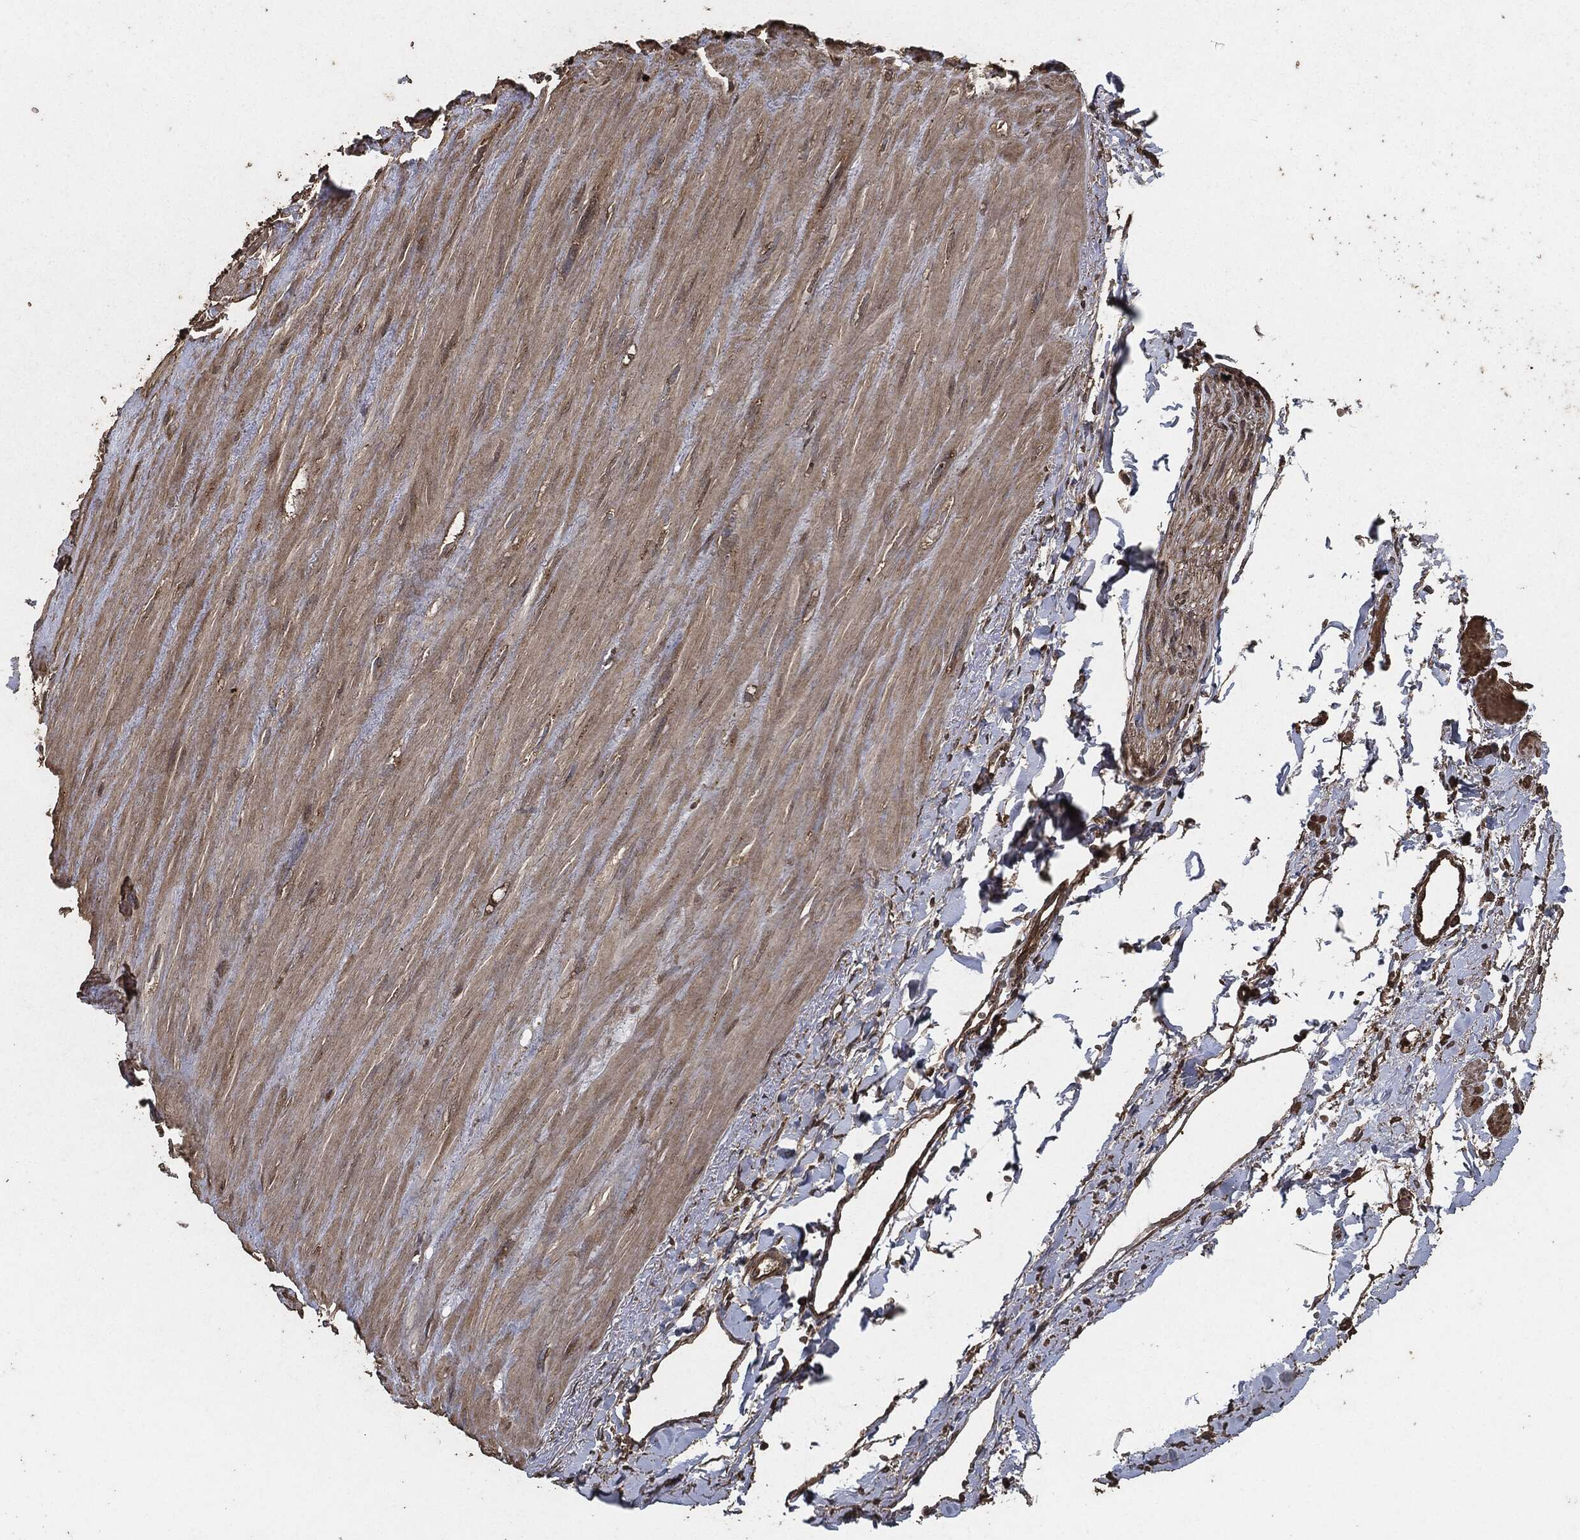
{"staining": {"intensity": "moderate", "quantity": "25%-75%", "location": "cytoplasmic/membranous"}, "tissue": "soft tissue", "cell_type": "Fibroblasts", "image_type": "normal", "snomed": [{"axis": "morphology", "description": "Normal tissue, NOS"}, {"axis": "morphology", "description": "Adenocarcinoma, NOS"}, {"axis": "topography", "description": "Pancreas"}, {"axis": "topography", "description": "Peripheral nerve tissue"}], "caption": "A high-resolution histopathology image shows IHC staining of unremarkable soft tissue, which demonstrates moderate cytoplasmic/membranous positivity in about 25%-75% of fibroblasts. (Brightfield microscopy of DAB IHC at high magnification).", "gene": "AKT1S1", "patient": {"sex": "male", "age": 61}}